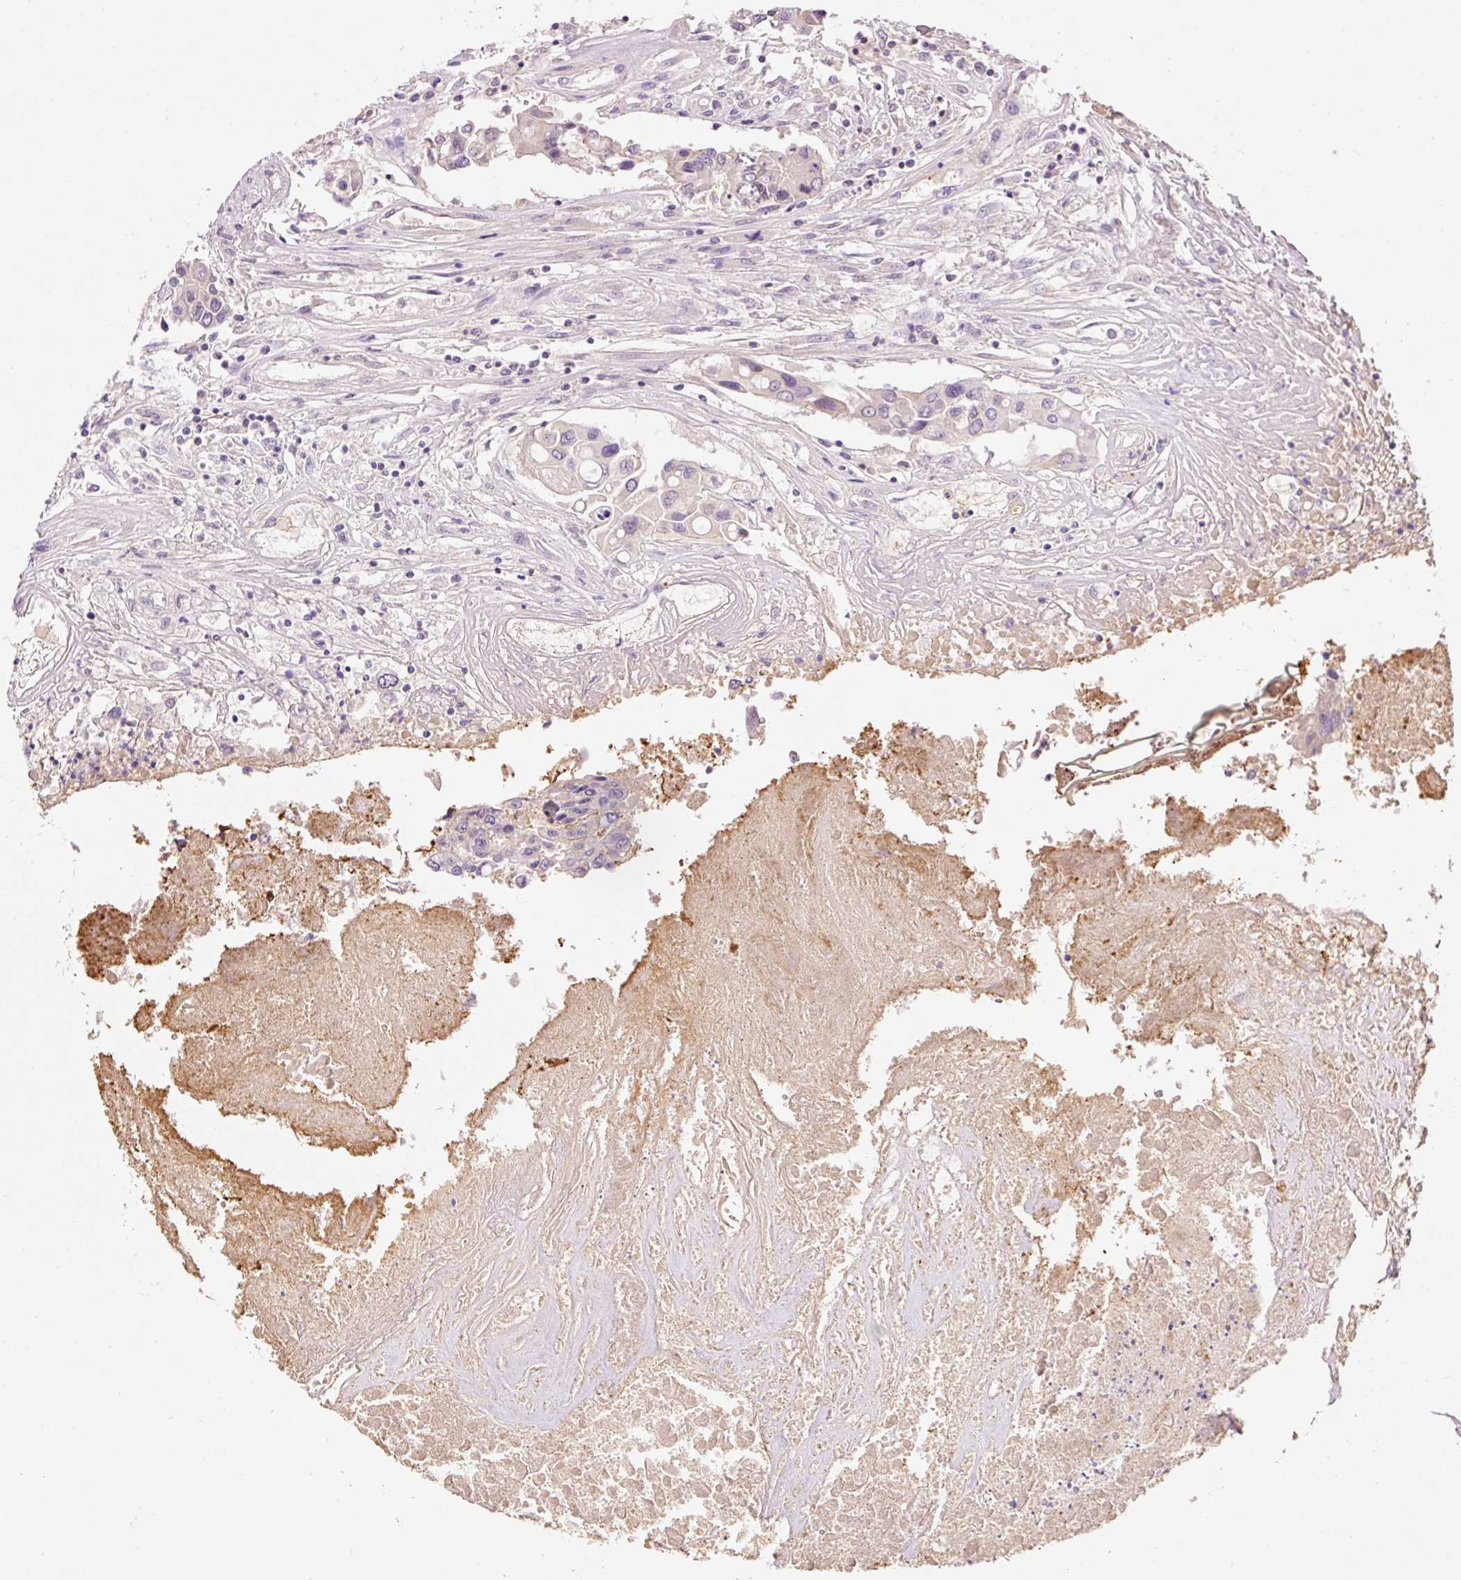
{"staining": {"intensity": "negative", "quantity": "none", "location": "none"}, "tissue": "colorectal cancer", "cell_type": "Tumor cells", "image_type": "cancer", "snomed": [{"axis": "morphology", "description": "Adenocarcinoma, NOS"}, {"axis": "topography", "description": "Colon"}], "caption": "The immunohistochemistry photomicrograph has no significant positivity in tumor cells of colorectal cancer tissue.", "gene": "PRPF38B", "patient": {"sex": "male", "age": 77}}